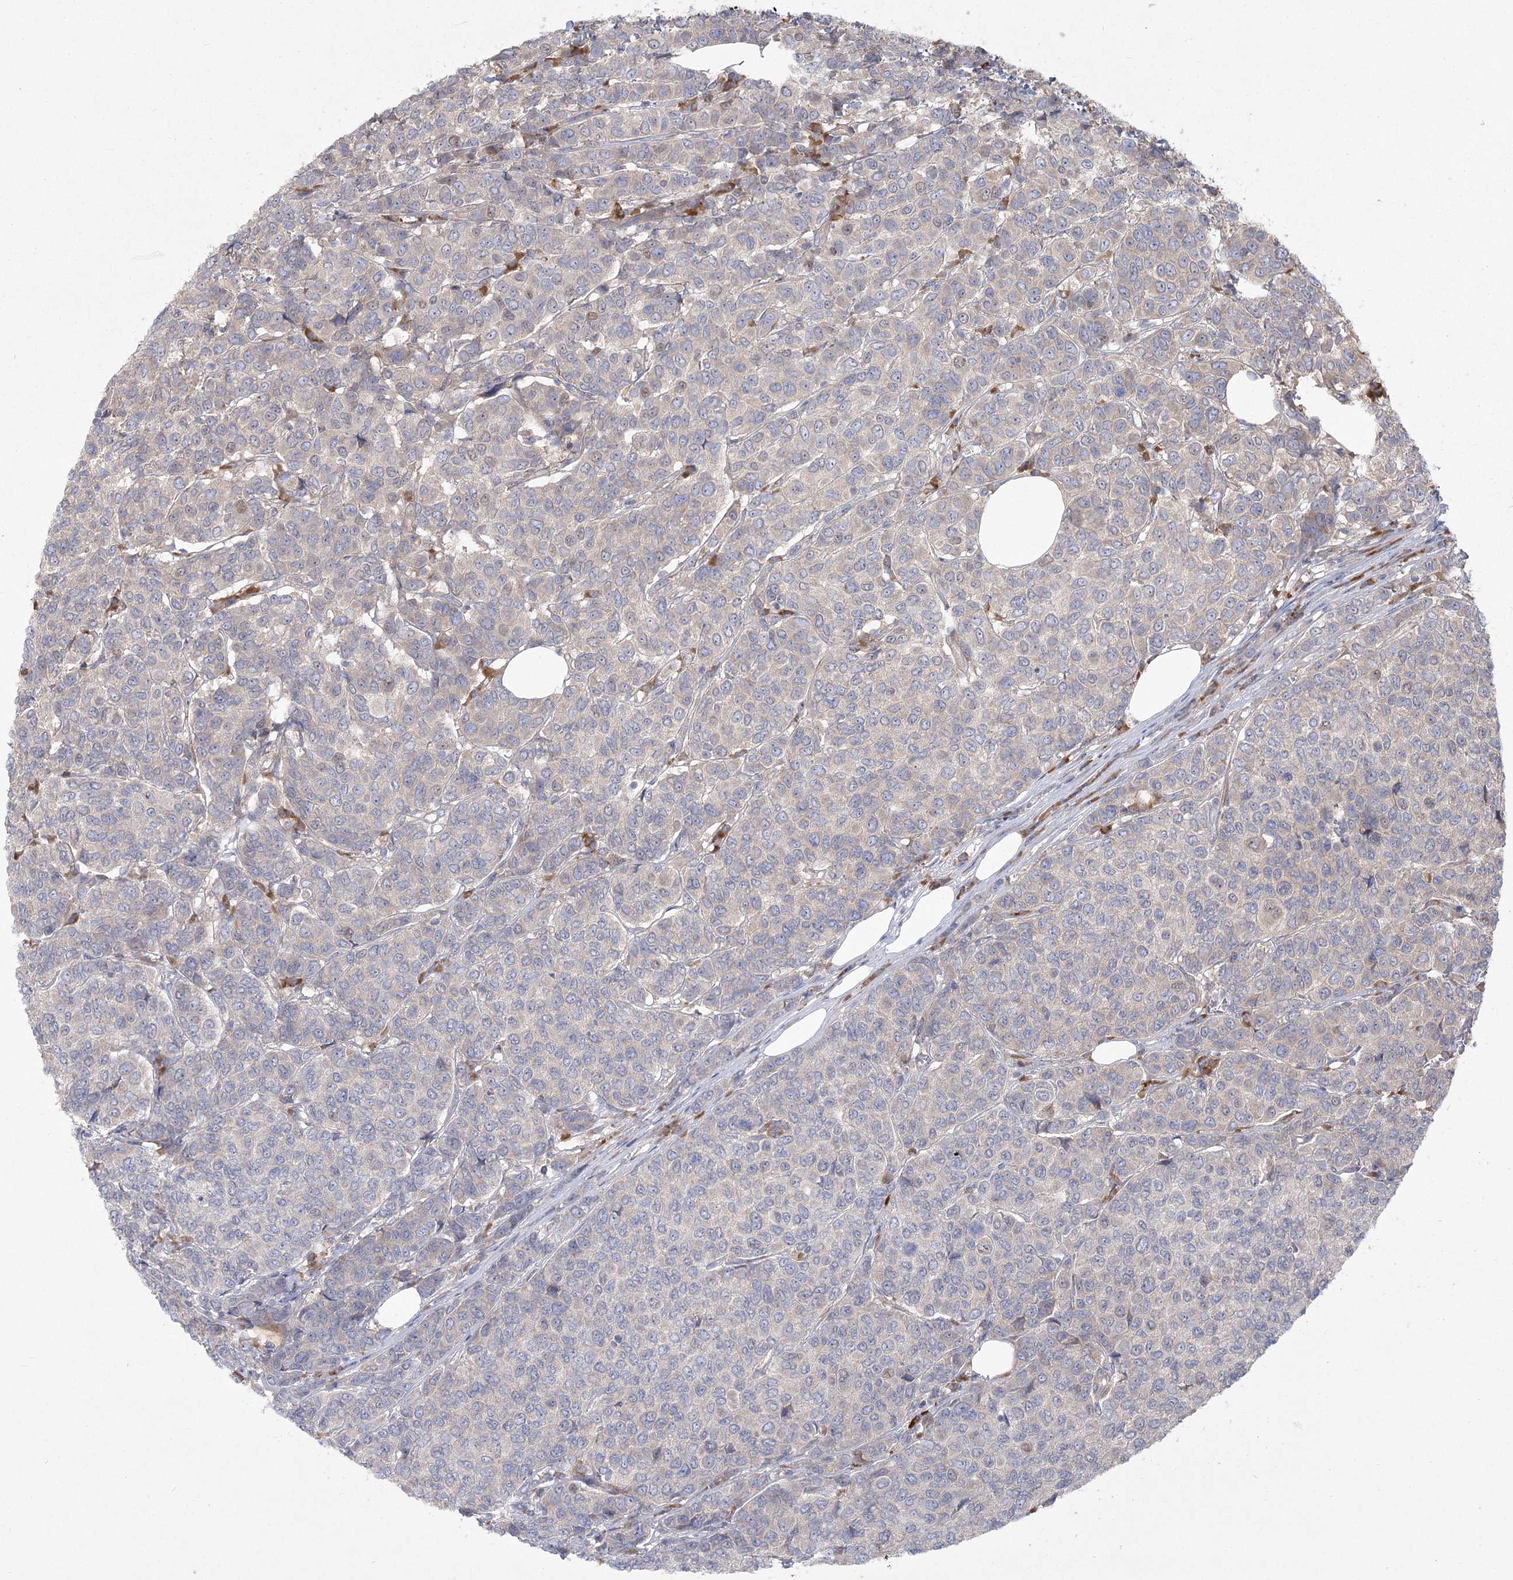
{"staining": {"intensity": "negative", "quantity": "none", "location": "none"}, "tissue": "breast cancer", "cell_type": "Tumor cells", "image_type": "cancer", "snomed": [{"axis": "morphology", "description": "Duct carcinoma"}, {"axis": "topography", "description": "Breast"}], "caption": "Immunohistochemistry histopathology image of human breast cancer (intraductal carcinoma) stained for a protein (brown), which reveals no staining in tumor cells.", "gene": "CAMTA1", "patient": {"sex": "female", "age": 55}}